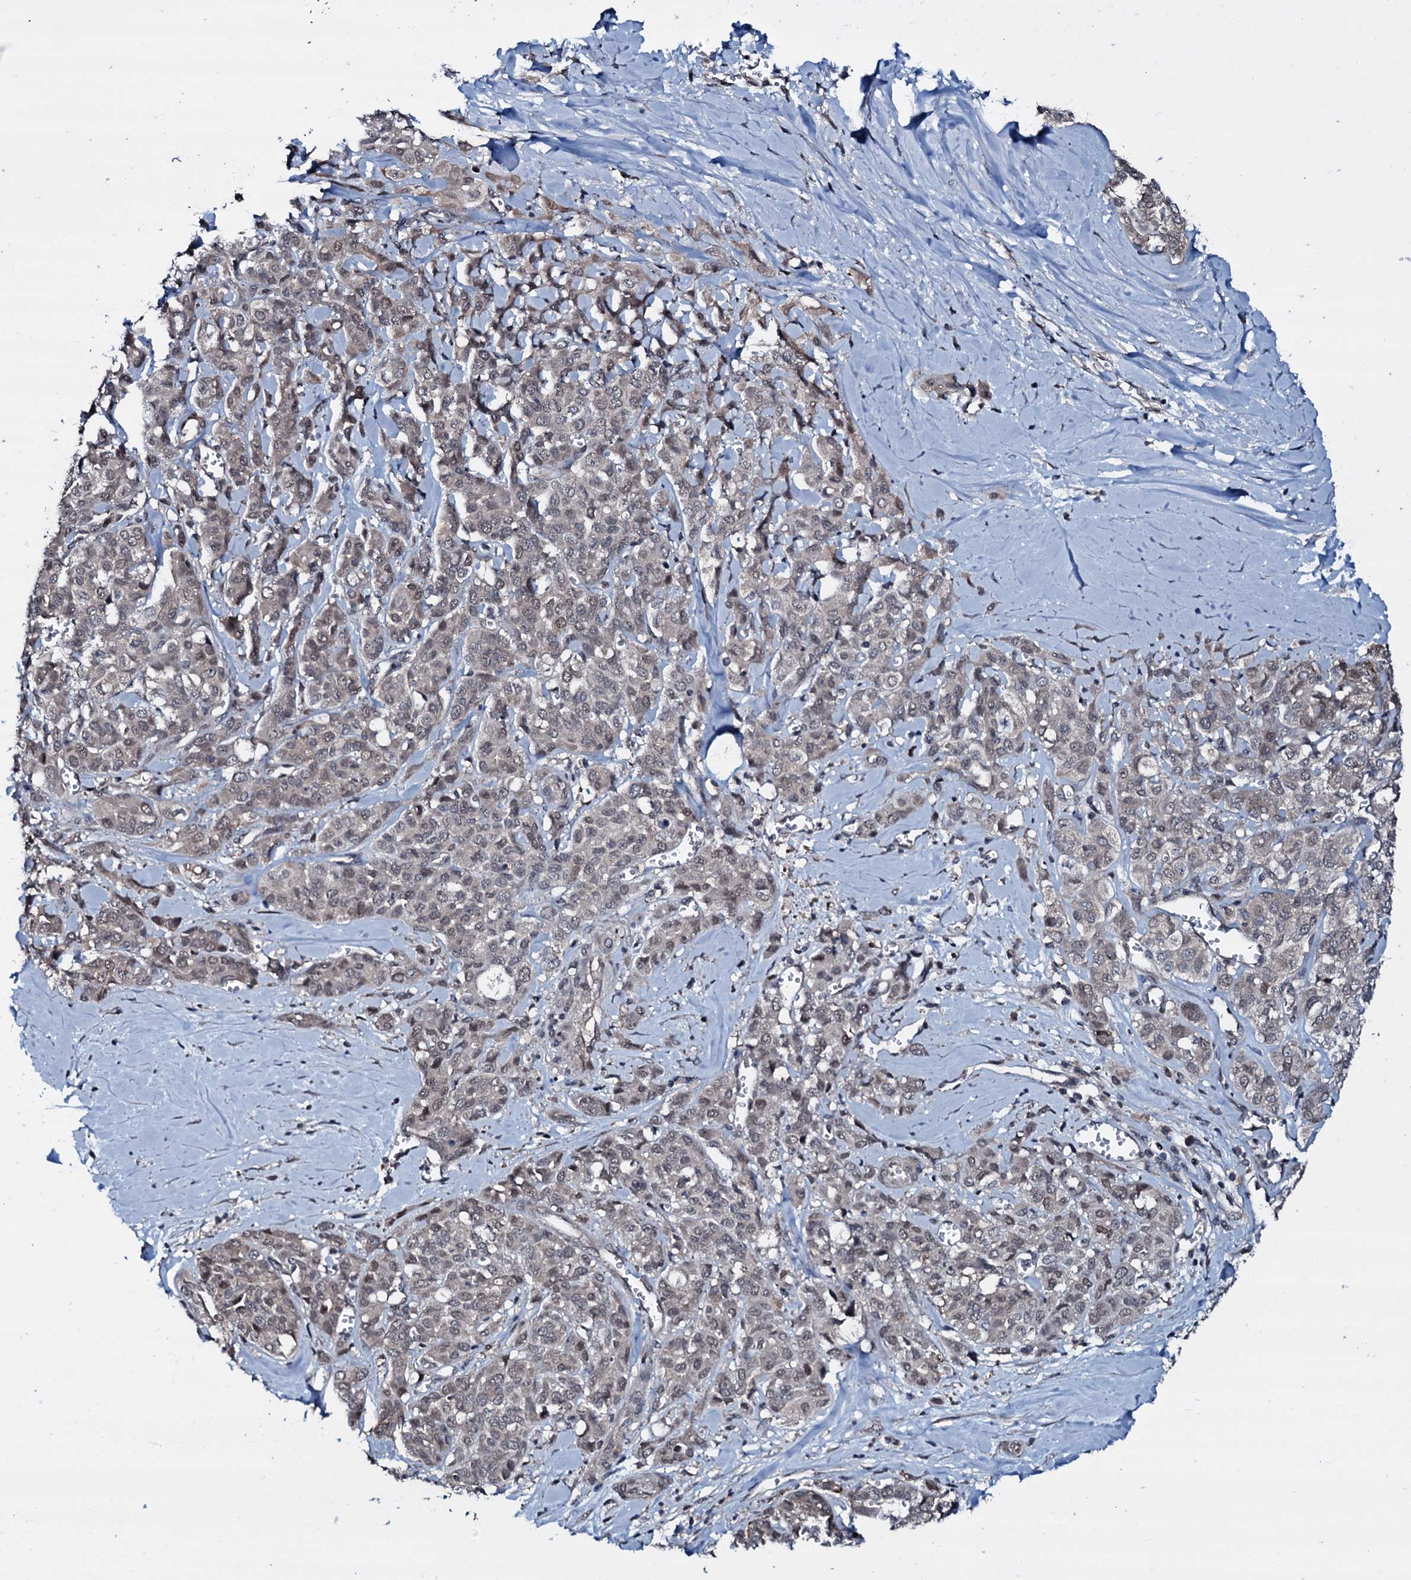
{"staining": {"intensity": "weak", "quantity": "25%-75%", "location": "cytoplasmic/membranous,nuclear"}, "tissue": "liver cancer", "cell_type": "Tumor cells", "image_type": "cancer", "snomed": [{"axis": "morphology", "description": "Cholangiocarcinoma"}, {"axis": "topography", "description": "Liver"}], "caption": "IHC image of neoplastic tissue: human liver cancer stained using immunohistochemistry shows low levels of weak protein expression localized specifically in the cytoplasmic/membranous and nuclear of tumor cells, appearing as a cytoplasmic/membranous and nuclear brown color.", "gene": "OGFOD2", "patient": {"sex": "female", "age": 77}}